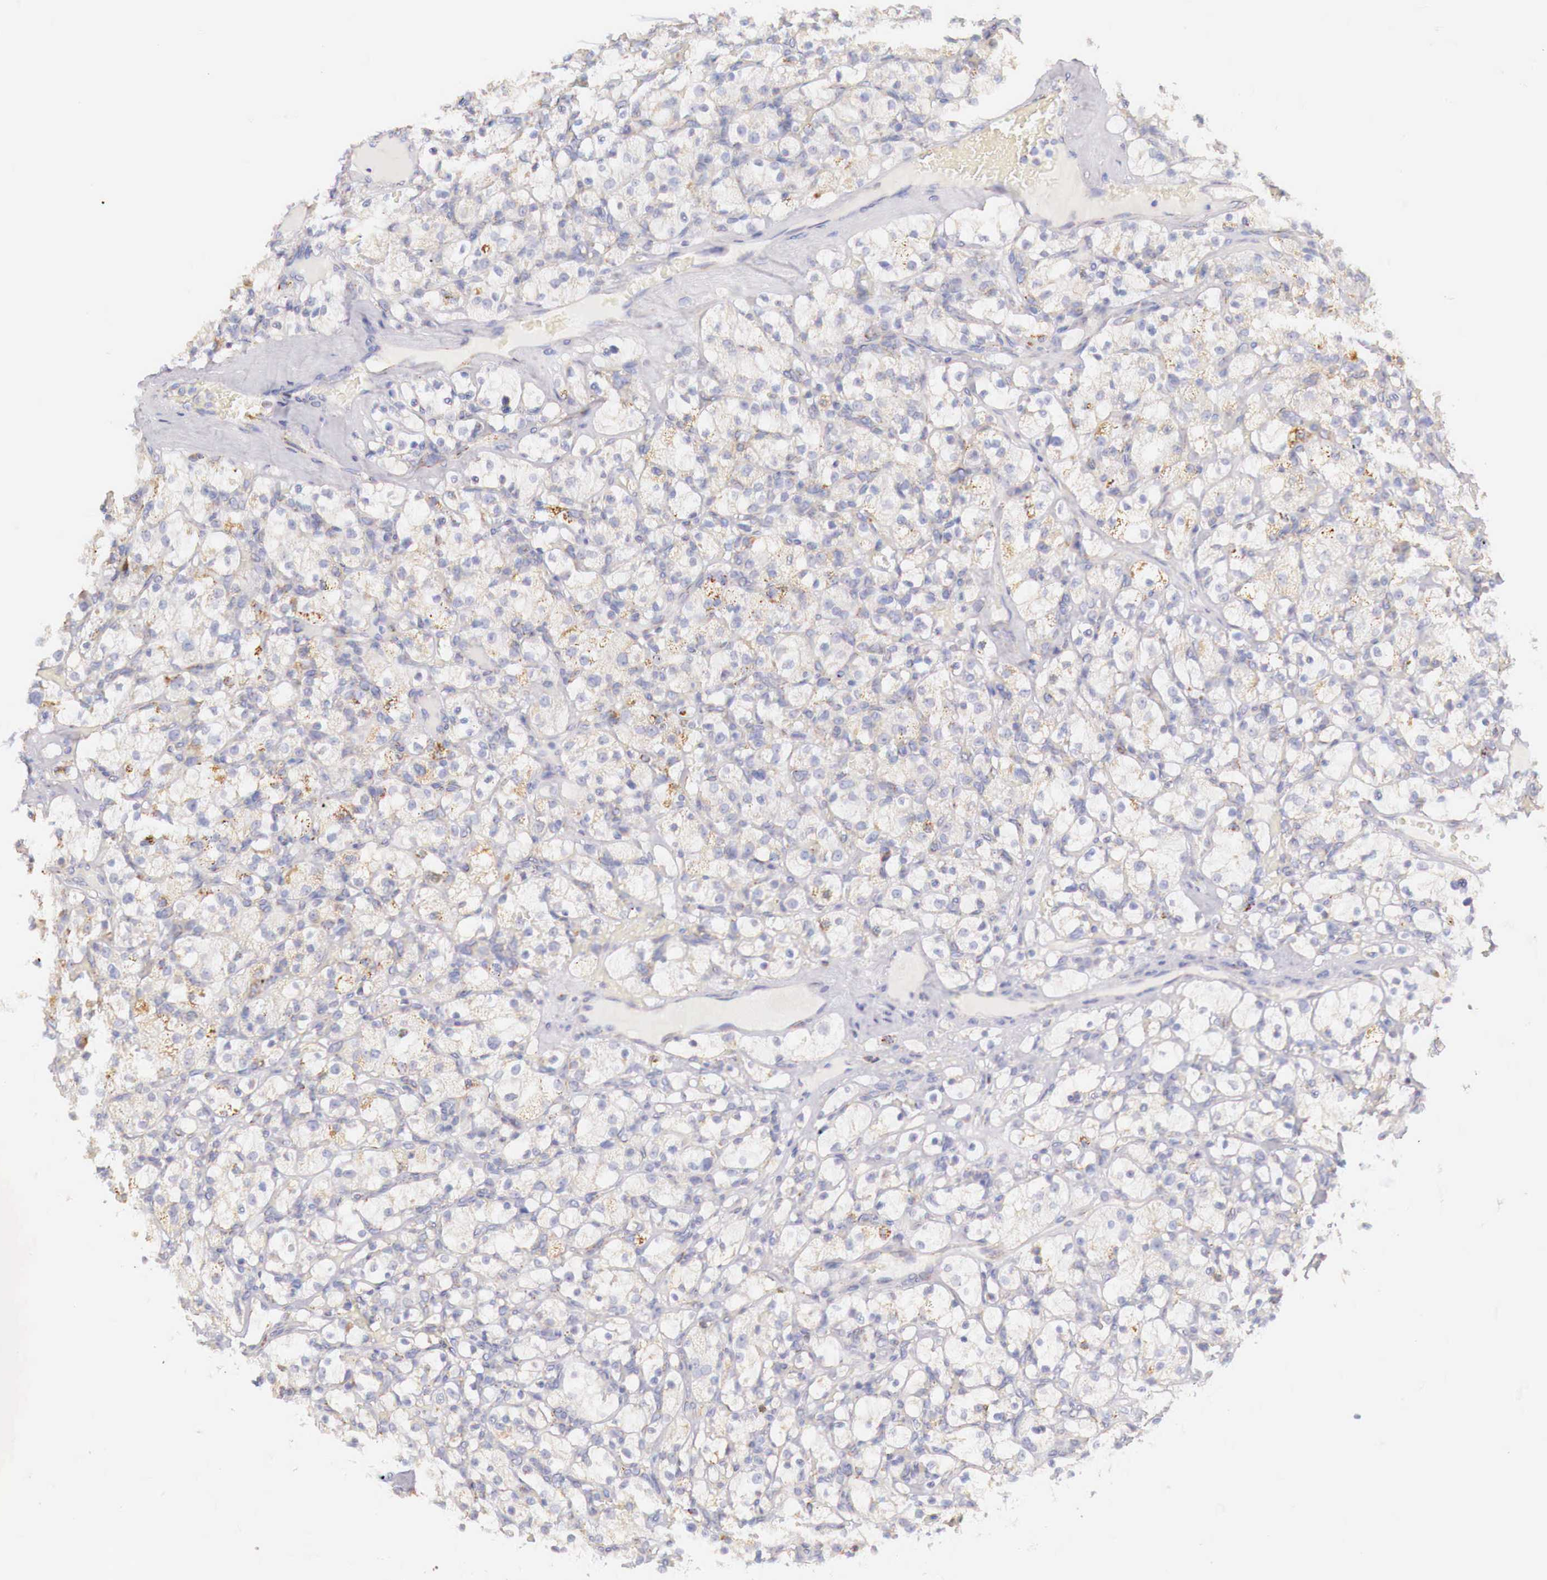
{"staining": {"intensity": "weak", "quantity": "<25%", "location": "cytoplasmic/membranous"}, "tissue": "renal cancer", "cell_type": "Tumor cells", "image_type": "cancer", "snomed": [{"axis": "morphology", "description": "Adenocarcinoma, NOS"}, {"axis": "topography", "description": "Kidney"}], "caption": "The photomicrograph shows no significant staining in tumor cells of renal cancer.", "gene": "IDH3G", "patient": {"sex": "female", "age": 83}}